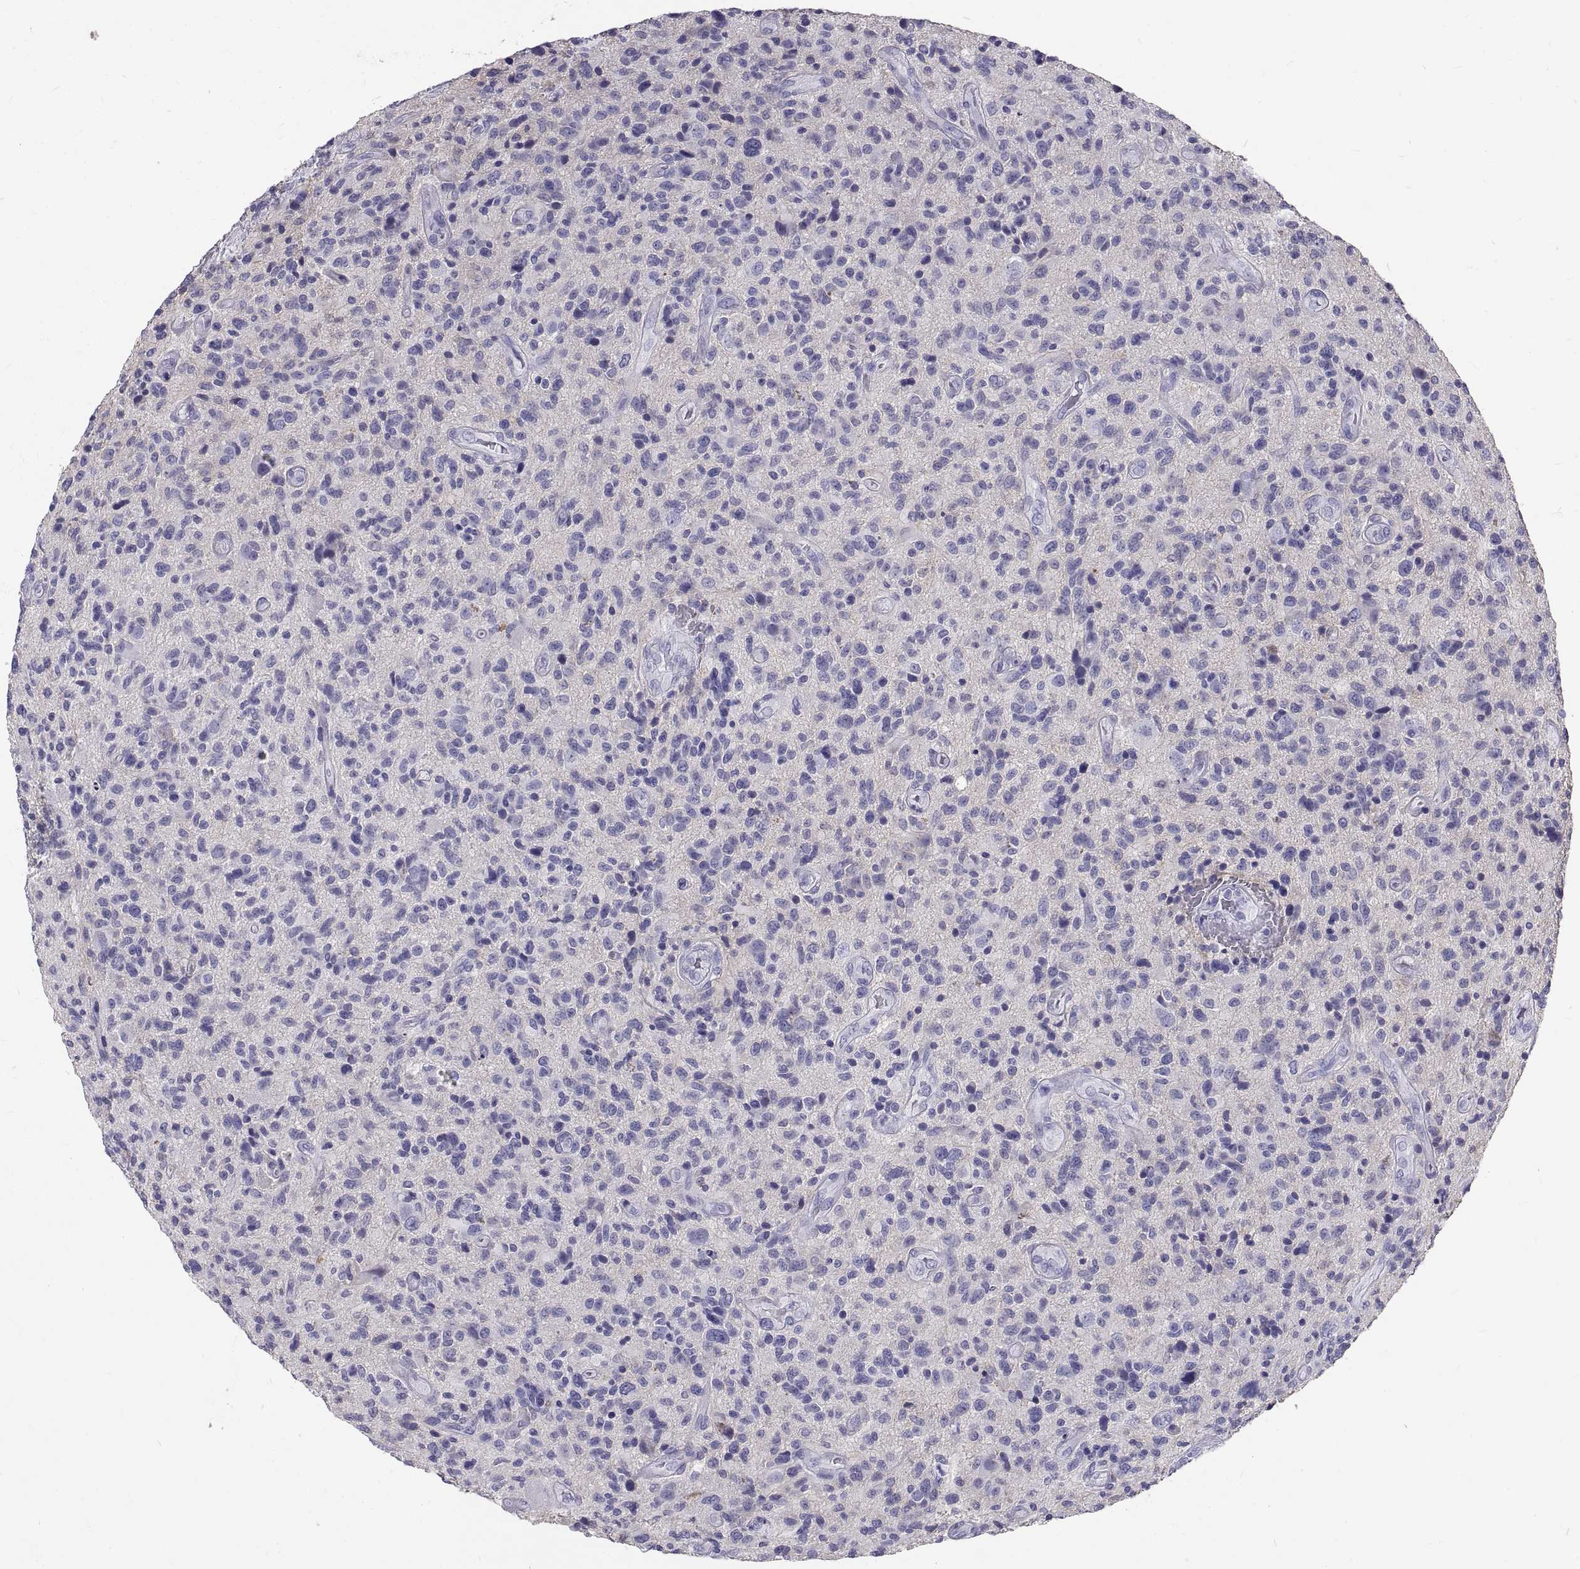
{"staining": {"intensity": "negative", "quantity": "none", "location": "none"}, "tissue": "glioma", "cell_type": "Tumor cells", "image_type": "cancer", "snomed": [{"axis": "morphology", "description": "Glioma, malignant, High grade"}, {"axis": "topography", "description": "Brain"}], "caption": "DAB immunohistochemical staining of glioma shows no significant positivity in tumor cells.", "gene": "GNG12", "patient": {"sex": "male", "age": 47}}